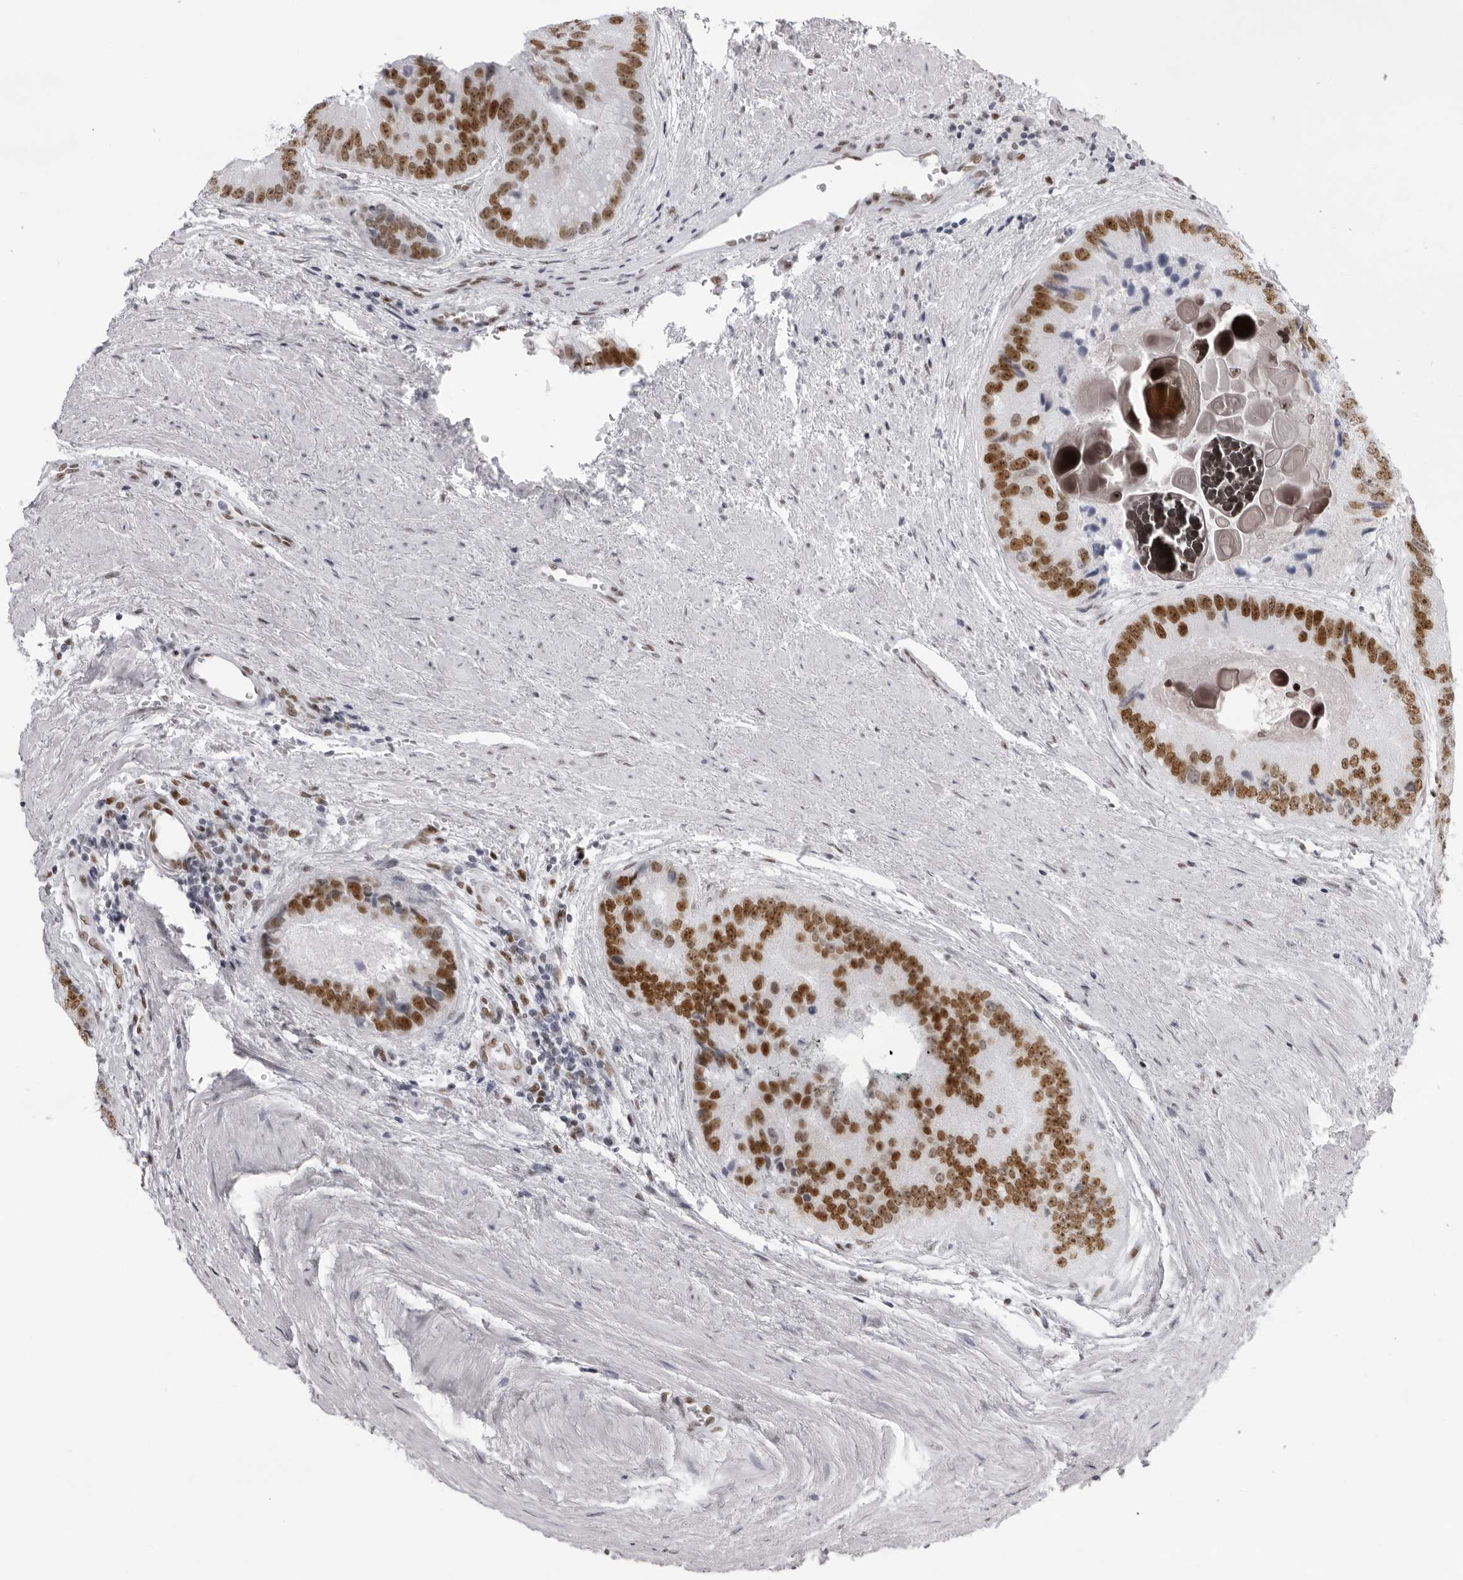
{"staining": {"intensity": "strong", "quantity": ">75%", "location": "nuclear"}, "tissue": "prostate cancer", "cell_type": "Tumor cells", "image_type": "cancer", "snomed": [{"axis": "morphology", "description": "Adenocarcinoma, High grade"}, {"axis": "topography", "description": "Prostate"}], "caption": "There is high levels of strong nuclear staining in tumor cells of prostate cancer, as demonstrated by immunohistochemical staining (brown color).", "gene": "IRF2BP2", "patient": {"sex": "male", "age": 70}}